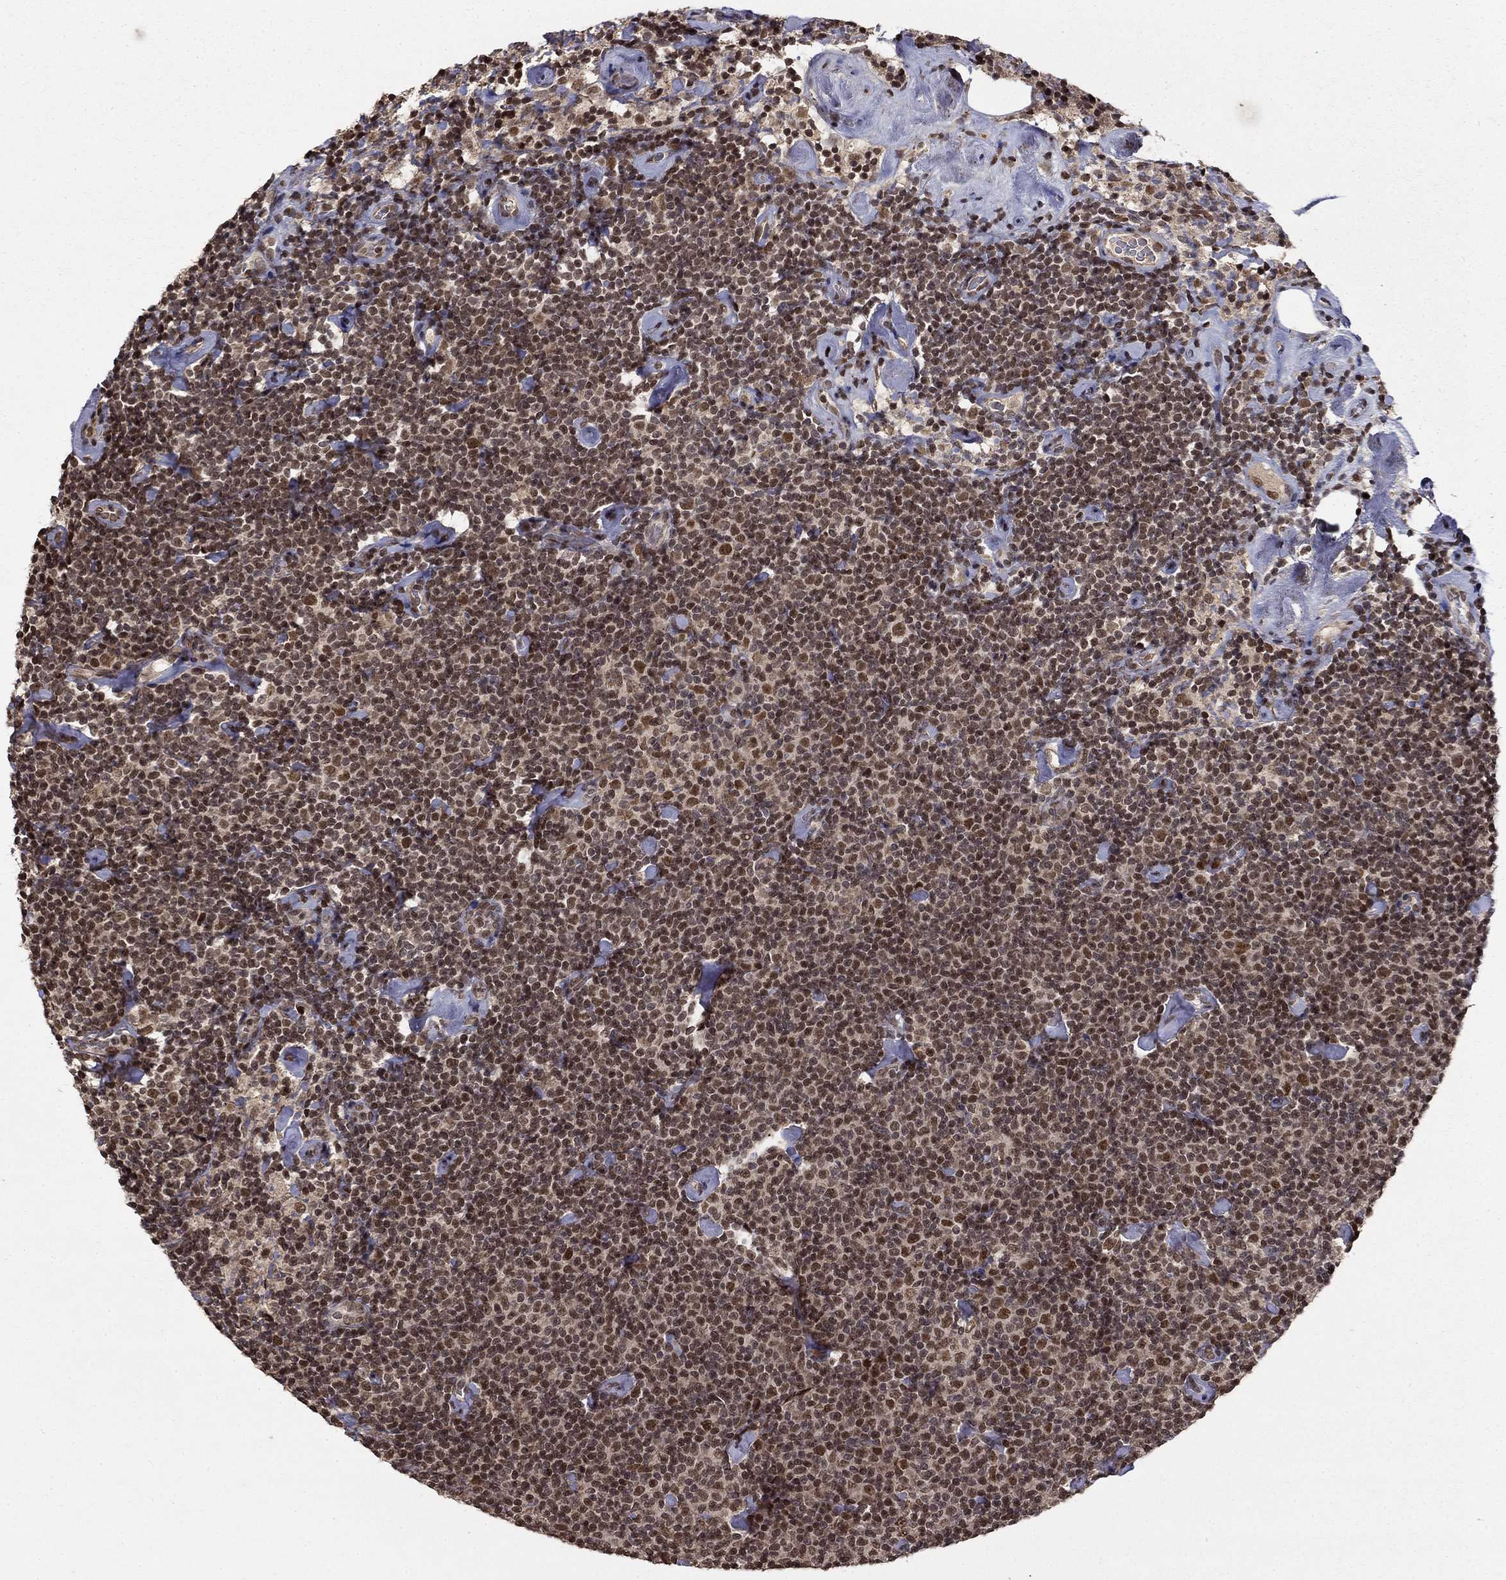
{"staining": {"intensity": "moderate", "quantity": ">75%", "location": "nuclear"}, "tissue": "lymphoma", "cell_type": "Tumor cells", "image_type": "cancer", "snomed": [{"axis": "morphology", "description": "Malignant lymphoma, non-Hodgkin's type, Low grade"}, {"axis": "topography", "description": "Lymph node"}], "caption": "Brown immunohistochemical staining in human low-grade malignant lymphoma, non-Hodgkin's type shows moderate nuclear expression in about >75% of tumor cells.", "gene": "CDCA7L", "patient": {"sex": "male", "age": 81}}